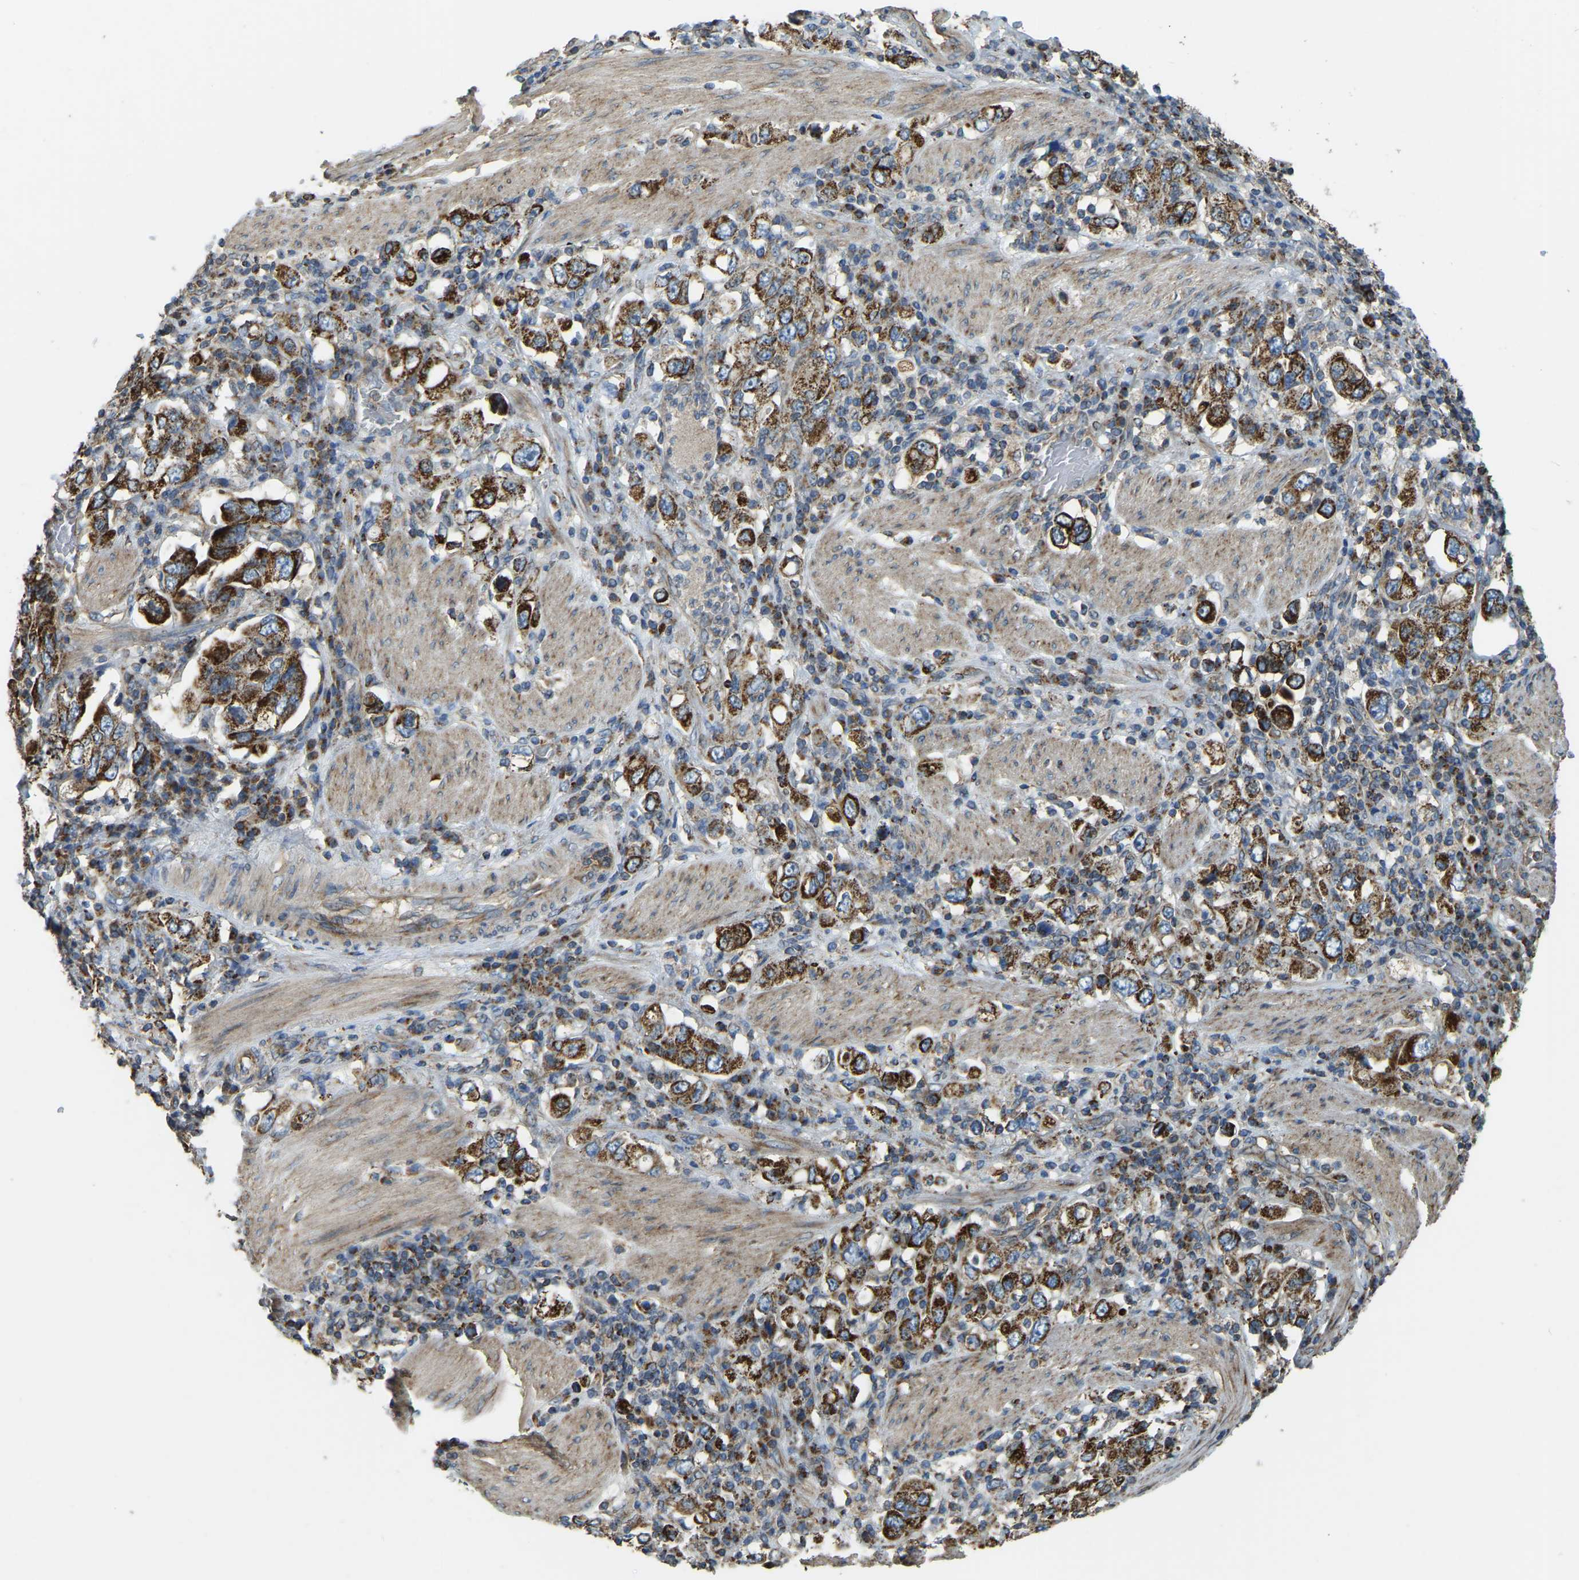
{"staining": {"intensity": "strong", "quantity": ">75%", "location": "cytoplasmic/membranous"}, "tissue": "stomach cancer", "cell_type": "Tumor cells", "image_type": "cancer", "snomed": [{"axis": "morphology", "description": "Adenocarcinoma, NOS"}, {"axis": "topography", "description": "Stomach, upper"}], "caption": "IHC photomicrograph of neoplastic tissue: human stomach cancer (adenocarcinoma) stained using IHC shows high levels of strong protein expression localized specifically in the cytoplasmic/membranous of tumor cells, appearing as a cytoplasmic/membranous brown color.", "gene": "PSMD7", "patient": {"sex": "male", "age": 62}}